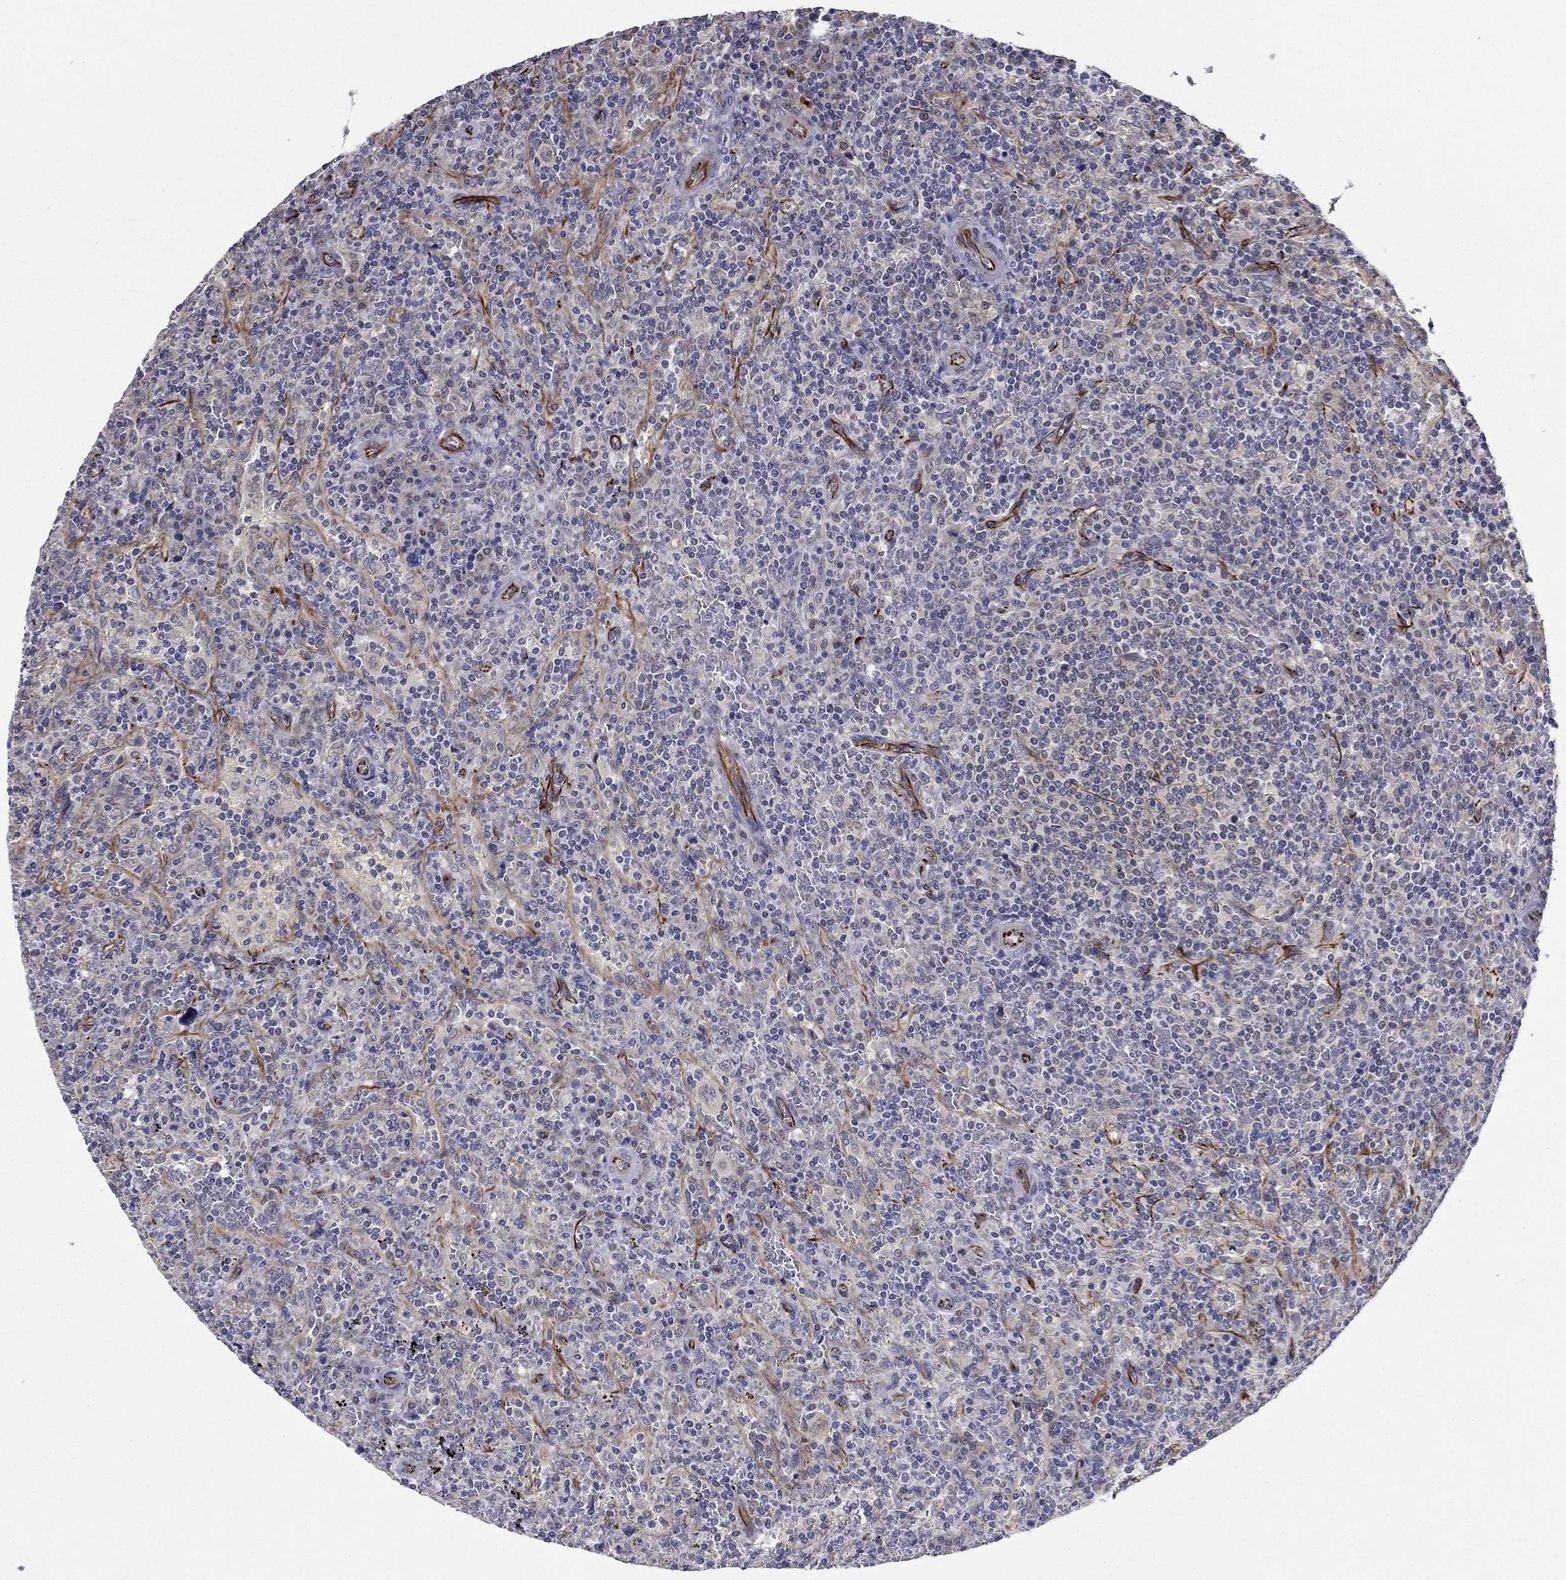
{"staining": {"intensity": "negative", "quantity": "none", "location": "none"}, "tissue": "lymphoma", "cell_type": "Tumor cells", "image_type": "cancer", "snomed": [{"axis": "morphology", "description": "Malignant lymphoma, non-Hodgkin's type, Low grade"}, {"axis": "topography", "description": "Spleen"}], "caption": "Lymphoma stained for a protein using immunohistochemistry (IHC) displays no staining tumor cells.", "gene": "LACTB2", "patient": {"sex": "male", "age": 62}}